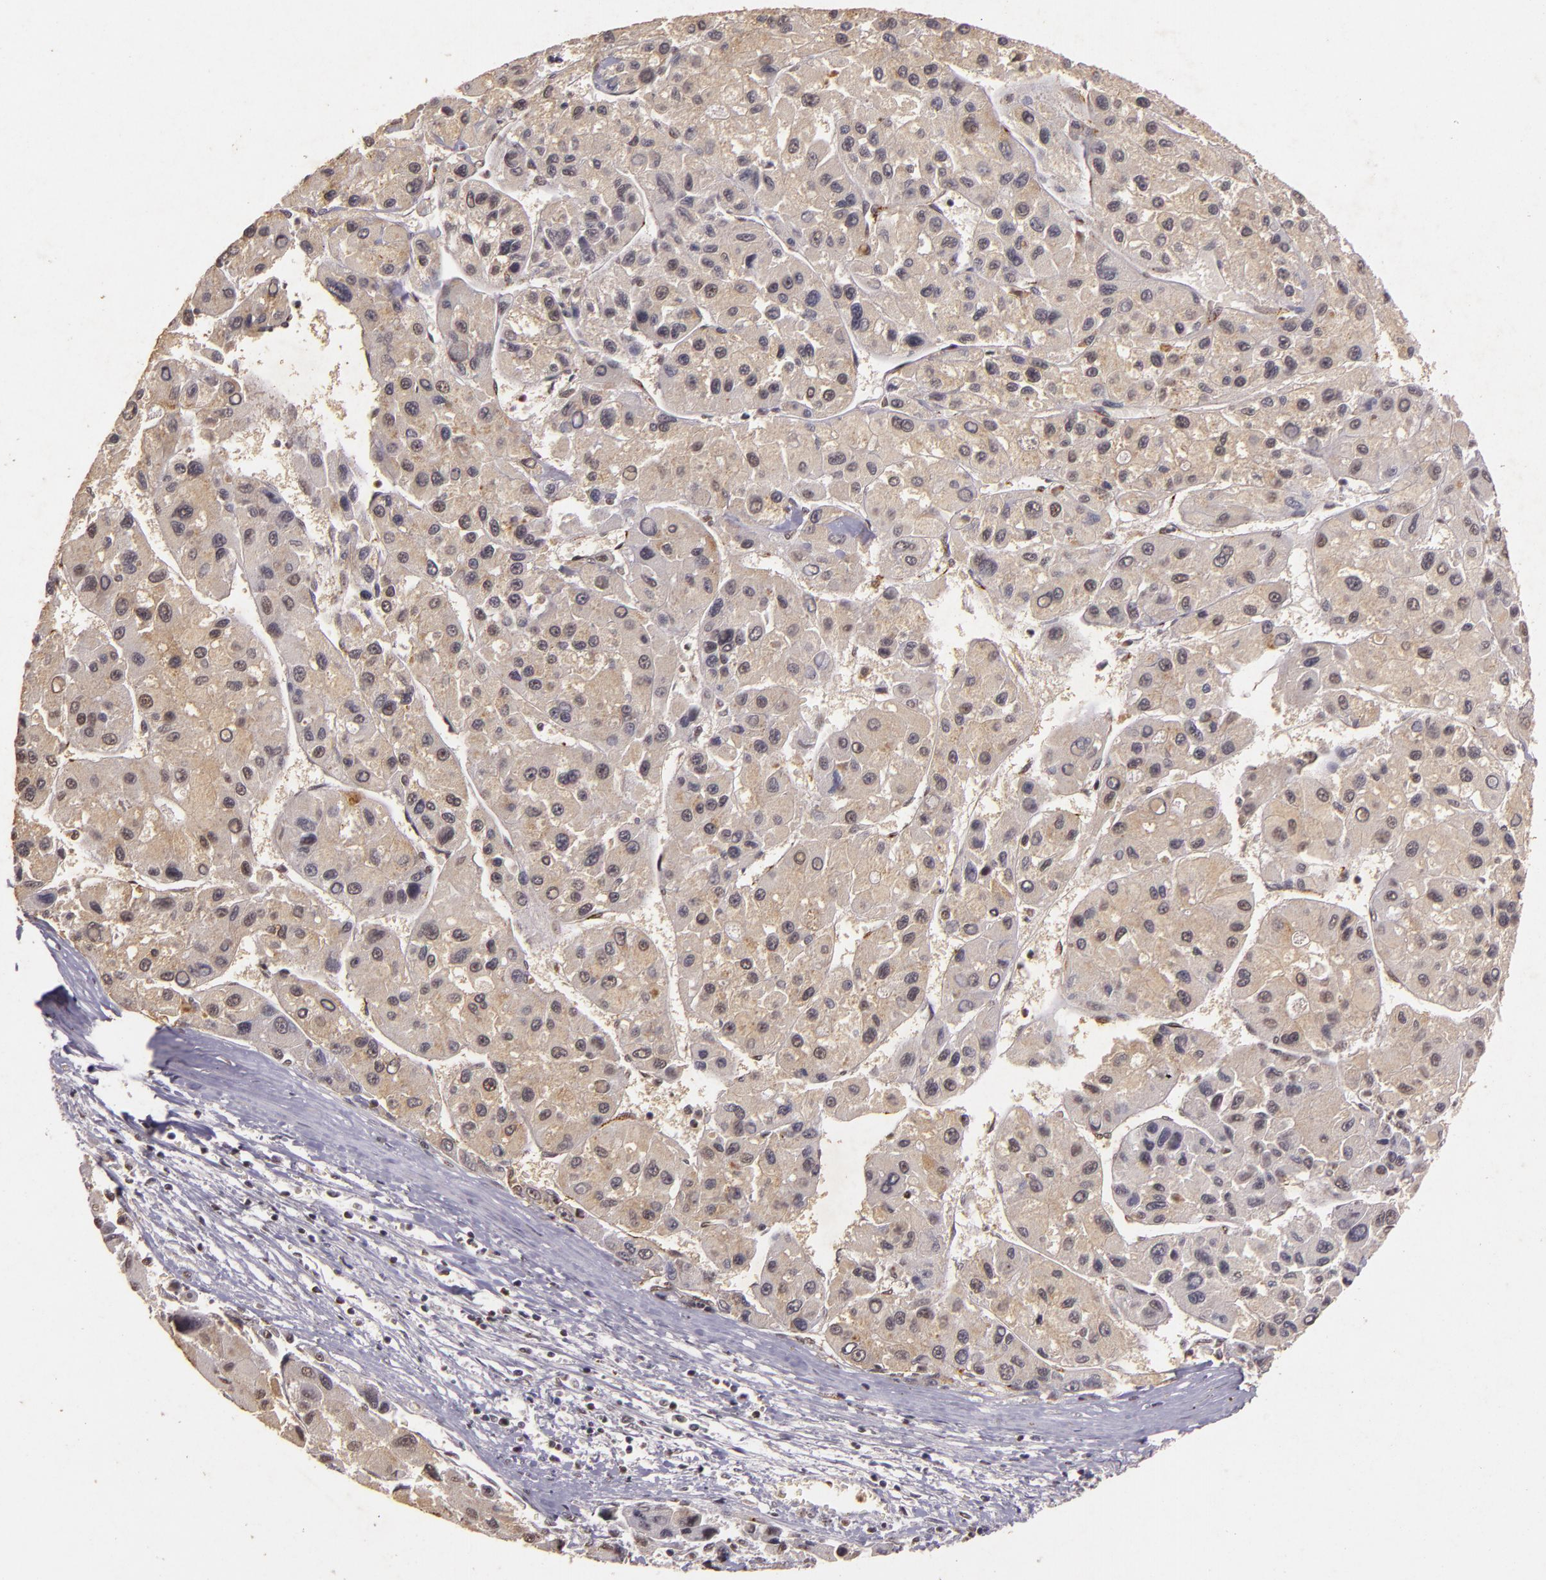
{"staining": {"intensity": "weak", "quantity": "<25%", "location": "nuclear"}, "tissue": "liver cancer", "cell_type": "Tumor cells", "image_type": "cancer", "snomed": [{"axis": "morphology", "description": "Carcinoma, Hepatocellular, NOS"}, {"axis": "topography", "description": "Liver"}], "caption": "Photomicrograph shows no significant protein expression in tumor cells of hepatocellular carcinoma (liver).", "gene": "CBX3", "patient": {"sex": "male", "age": 64}}